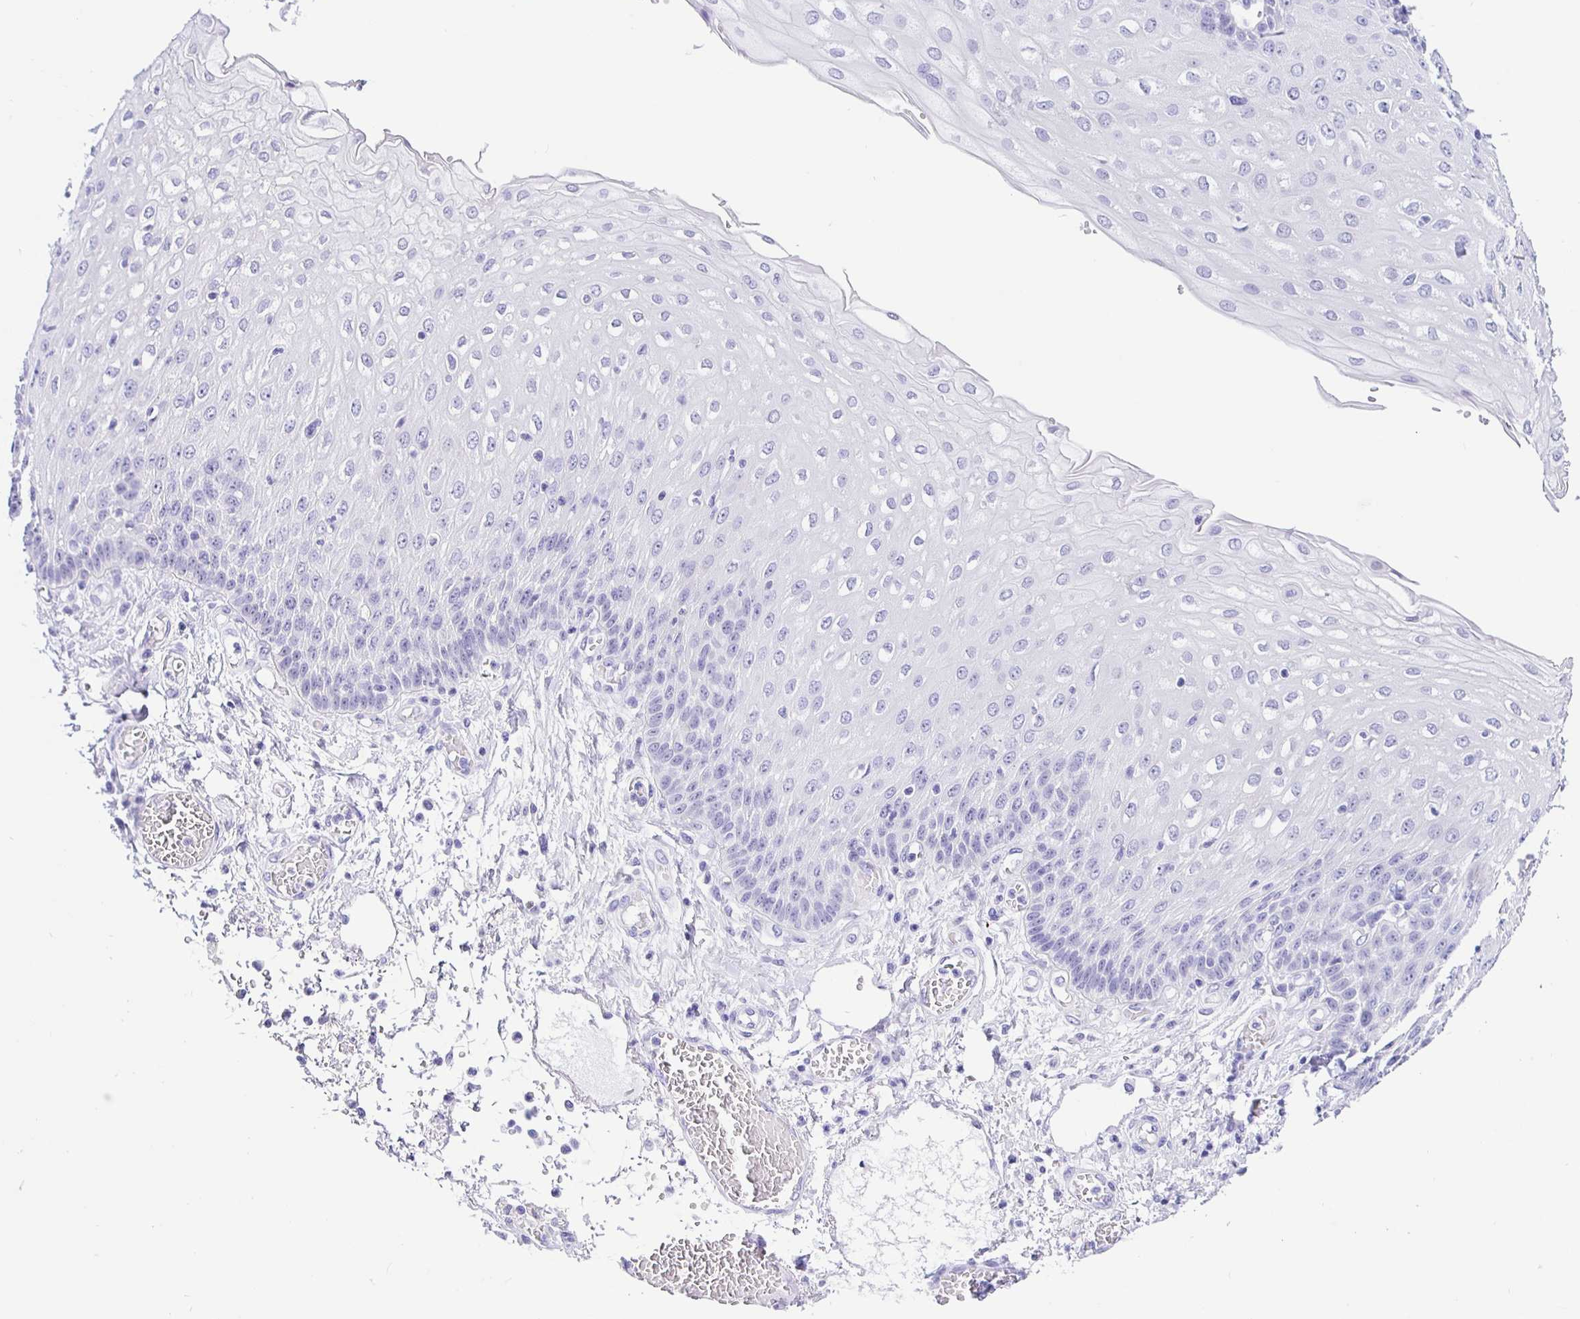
{"staining": {"intensity": "weak", "quantity": "25%-75%", "location": "nuclear"}, "tissue": "esophagus", "cell_type": "Squamous epithelial cells", "image_type": "normal", "snomed": [{"axis": "morphology", "description": "Normal tissue, NOS"}, {"axis": "morphology", "description": "Adenocarcinoma, NOS"}, {"axis": "topography", "description": "Esophagus"}], "caption": "A micrograph of human esophagus stained for a protein demonstrates weak nuclear brown staining in squamous epithelial cells. (DAB (3,3'-diaminobenzidine) IHC, brown staining for protein, blue staining for nuclei).", "gene": "PRAMEF18", "patient": {"sex": "male", "age": 81}}